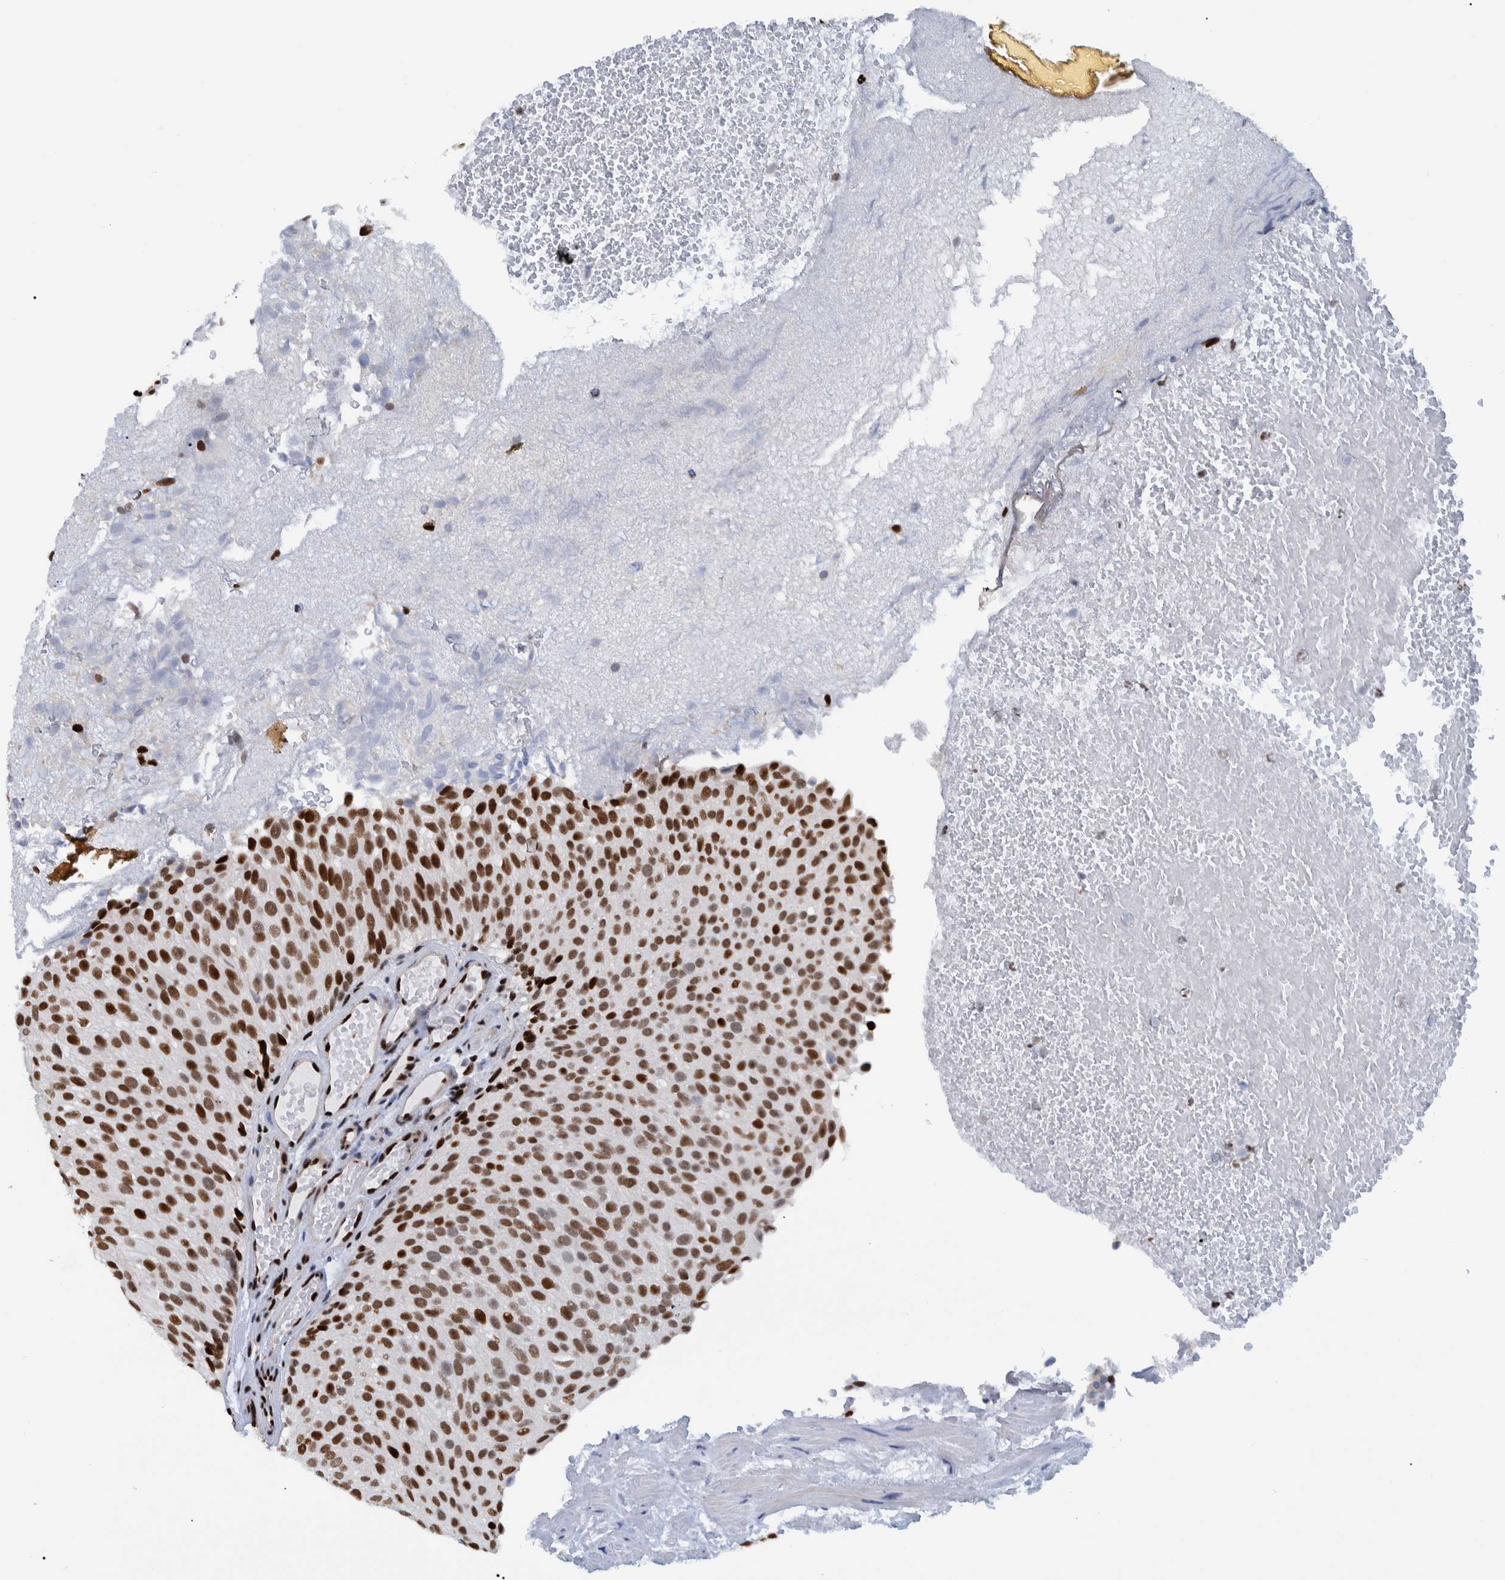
{"staining": {"intensity": "strong", "quantity": ">75%", "location": "nuclear"}, "tissue": "urothelial cancer", "cell_type": "Tumor cells", "image_type": "cancer", "snomed": [{"axis": "morphology", "description": "Urothelial carcinoma, Low grade"}, {"axis": "topography", "description": "Urinary bladder"}], "caption": "Low-grade urothelial carcinoma tissue exhibits strong nuclear expression in about >75% of tumor cells, visualized by immunohistochemistry.", "gene": "HEATR9", "patient": {"sex": "male", "age": 78}}